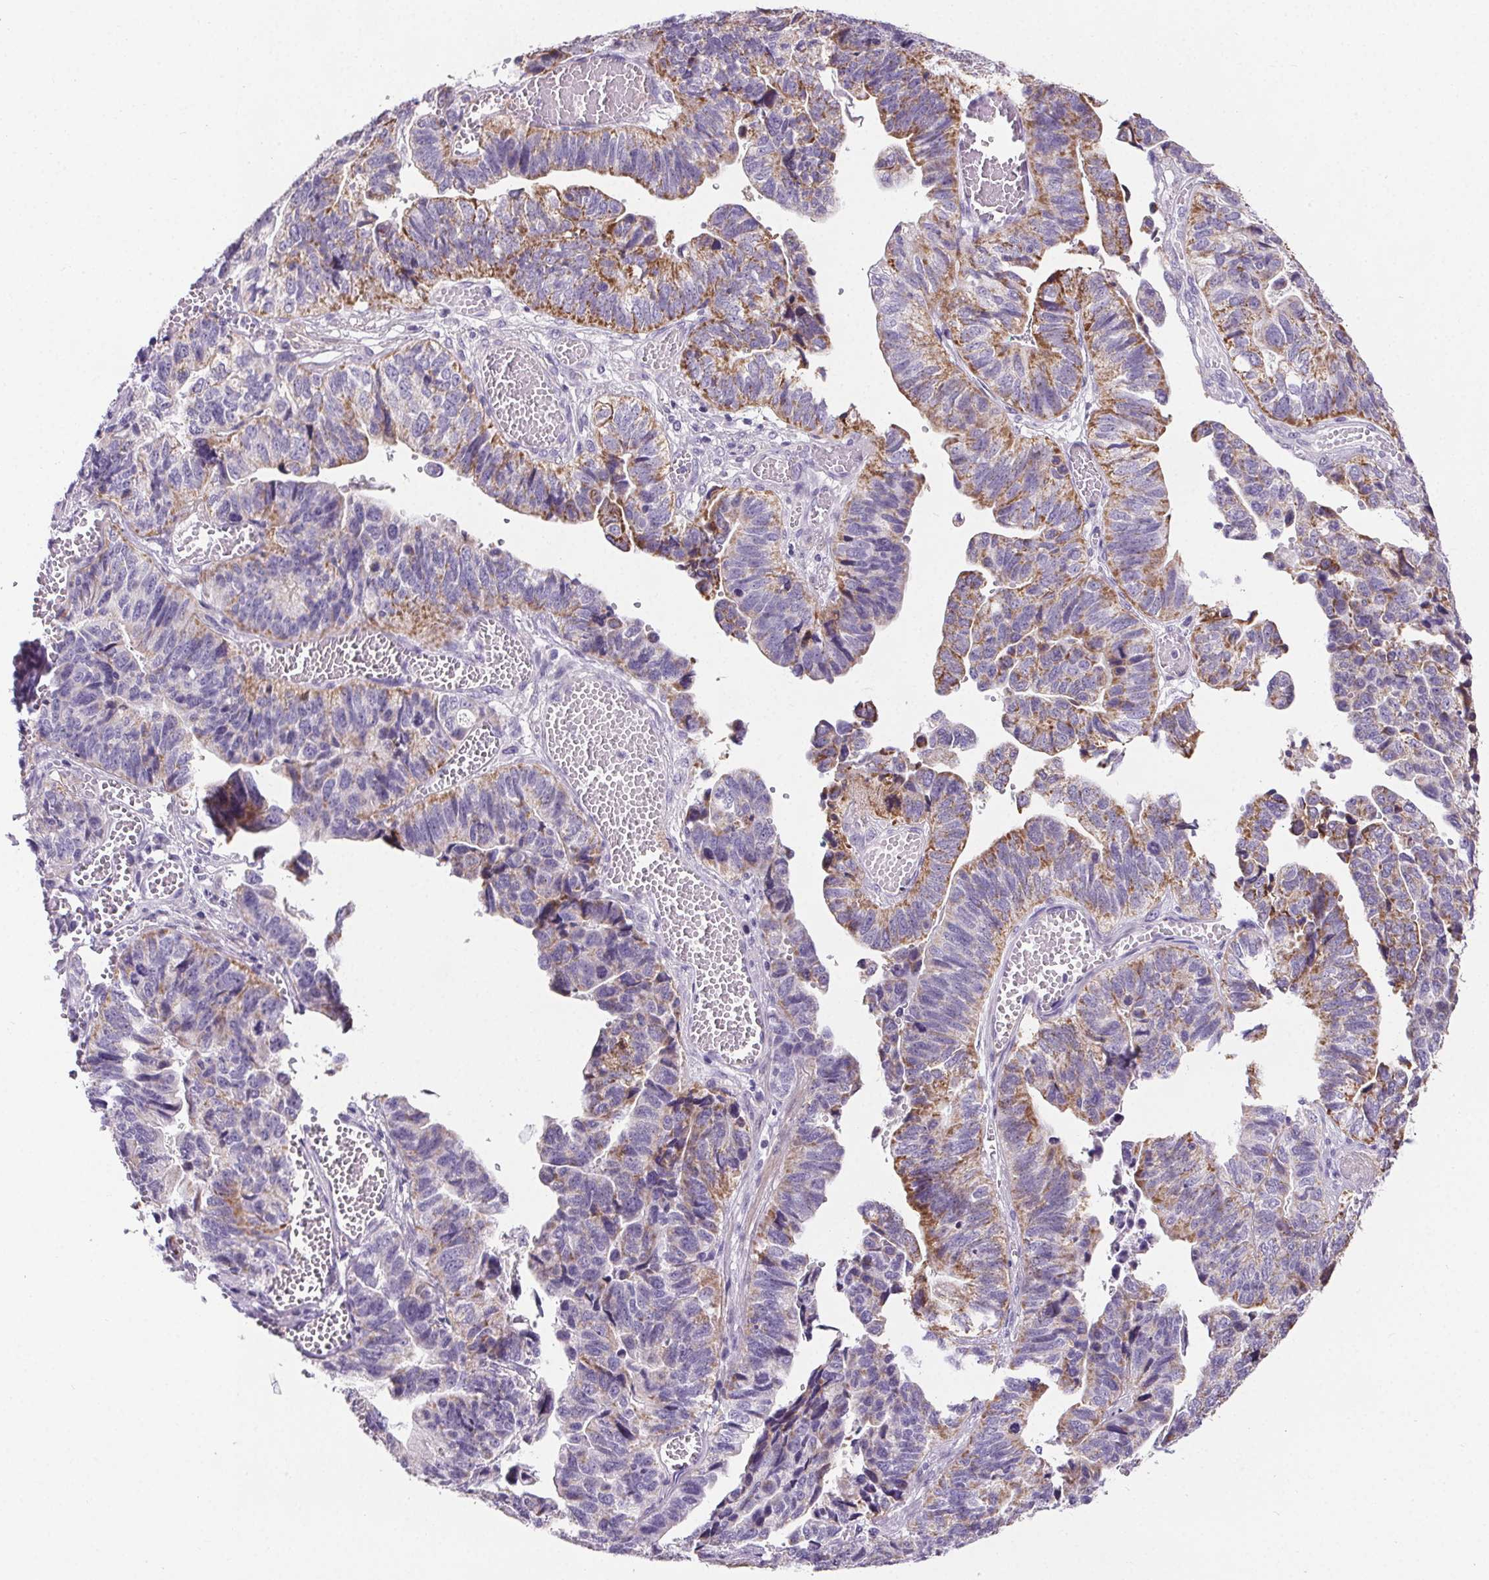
{"staining": {"intensity": "moderate", "quantity": "25%-75%", "location": "cytoplasmic/membranous"}, "tissue": "stomach cancer", "cell_type": "Tumor cells", "image_type": "cancer", "snomed": [{"axis": "morphology", "description": "Adenocarcinoma, NOS"}, {"axis": "topography", "description": "Stomach, upper"}], "caption": "Stomach adenocarcinoma stained for a protein reveals moderate cytoplasmic/membranous positivity in tumor cells.", "gene": "ELAVL2", "patient": {"sex": "female", "age": 67}}